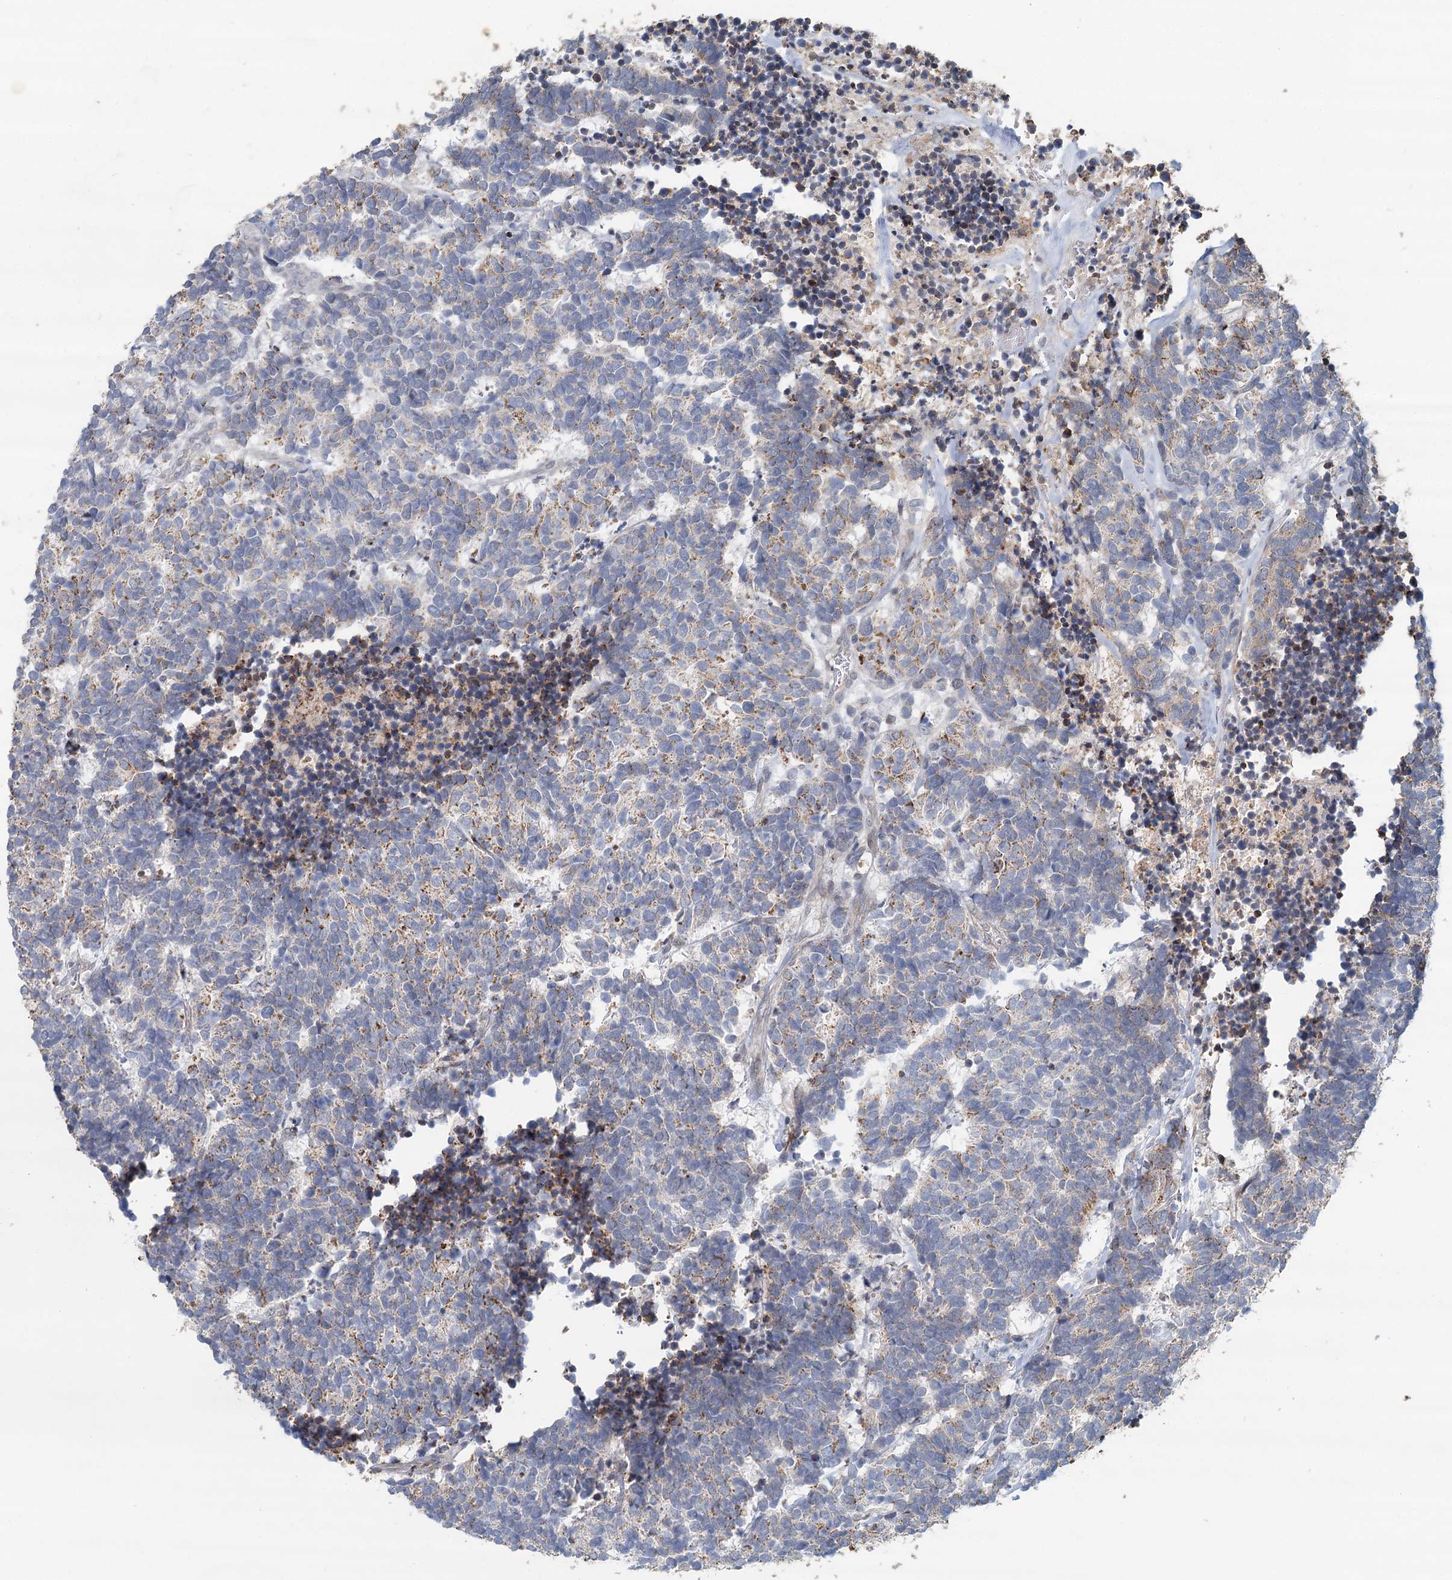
{"staining": {"intensity": "weak", "quantity": "25%-75%", "location": "cytoplasmic/membranous"}, "tissue": "carcinoid", "cell_type": "Tumor cells", "image_type": "cancer", "snomed": [{"axis": "morphology", "description": "Carcinoma, NOS"}, {"axis": "morphology", "description": "Carcinoid, malignant, NOS"}, {"axis": "topography", "description": "Urinary bladder"}], "caption": "Malignant carcinoid stained with a protein marker demonstrates weak staining in tumor cells.", "gene": "RNF111", "patient": {"sex": "male", "age": 57}}